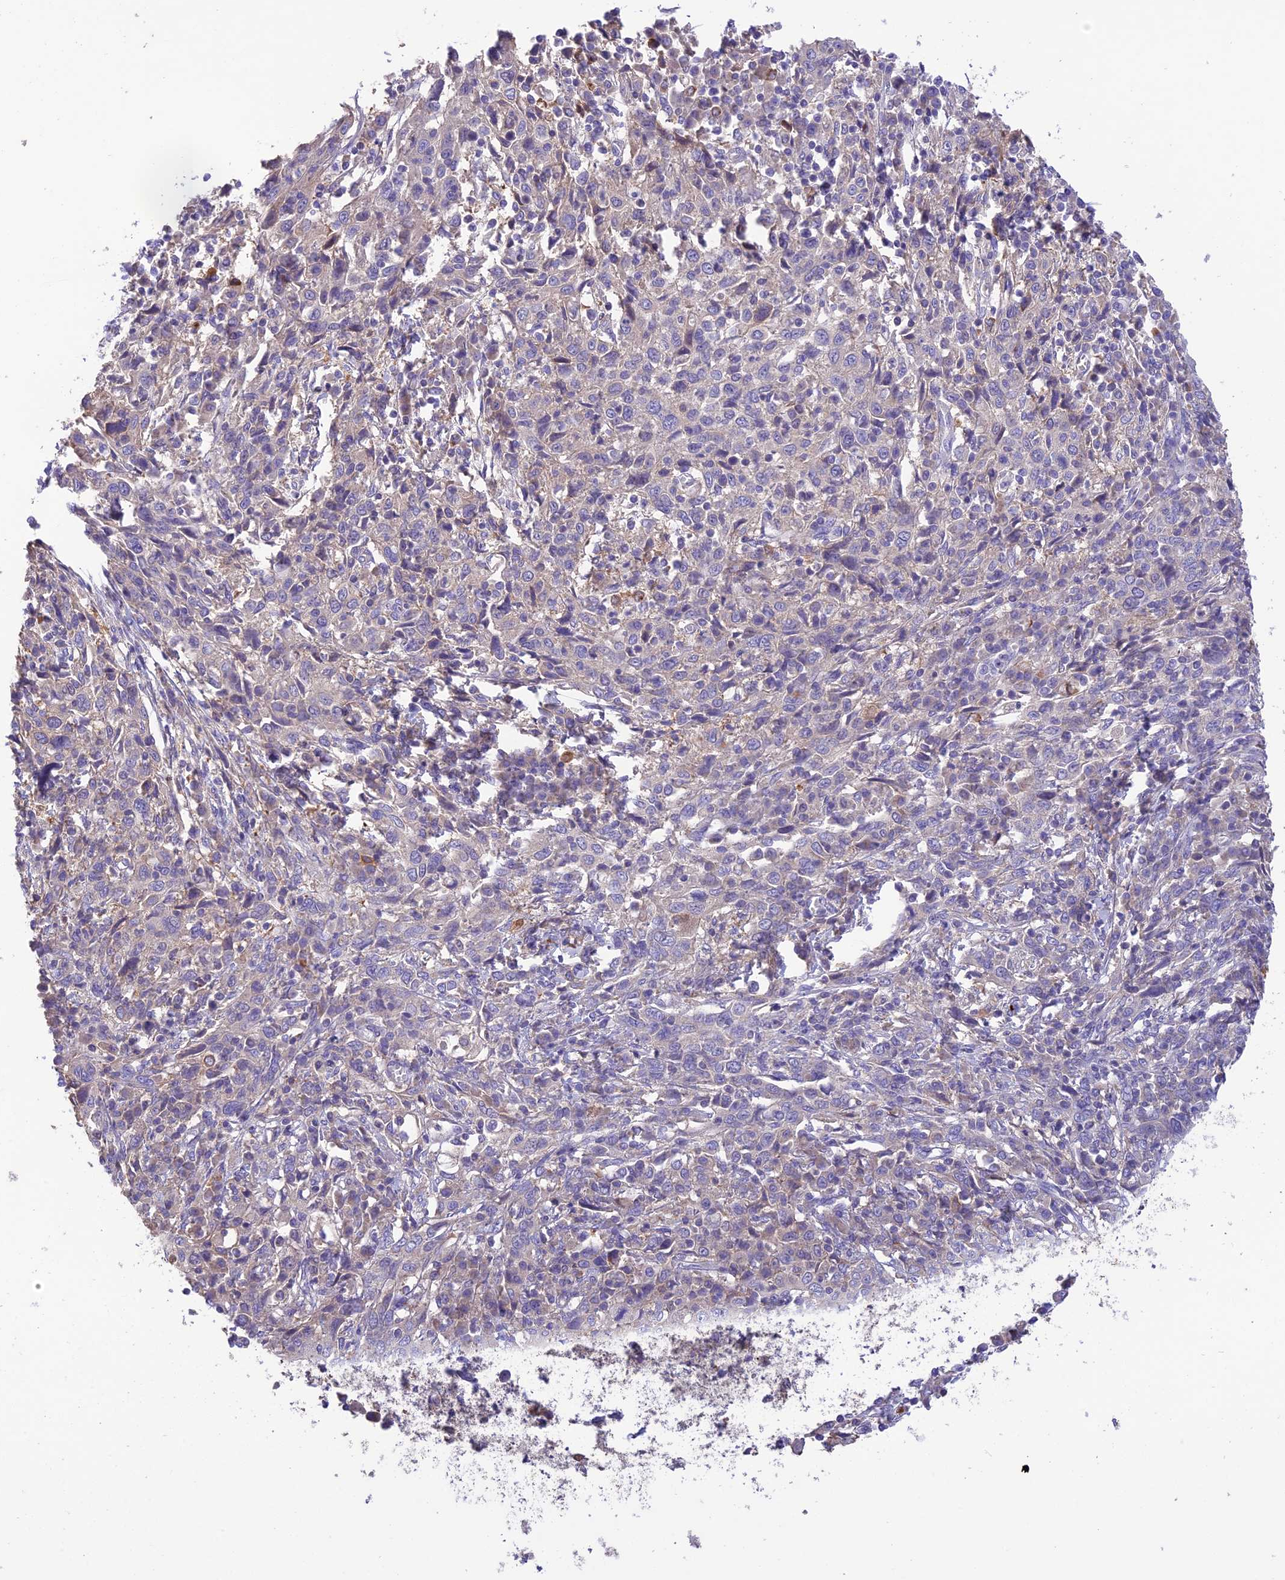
{"staining": {"intensity": "weak", "quantity": "25%-75%", "location": "cytoplasmic/membranous"}, "tissue": "cervical cancer", "cell_type": "Tumor cells", "image_type": "cancer", "snomed": [{"axis": "morphology", "description": "Squamous cell carcinoma, NOS"}, {"axis": "topography", "description": "Cervix"}], "caption": "Immunohistochemistry (IHC) of human cervical squamous cell carcinoma shows low levels of weak cytoplasmic/membranous positivity in approximately 25%-75% of tumor cells.", "gene": "SFT2D2", "patient": {"sex": "female", "age": 46}}